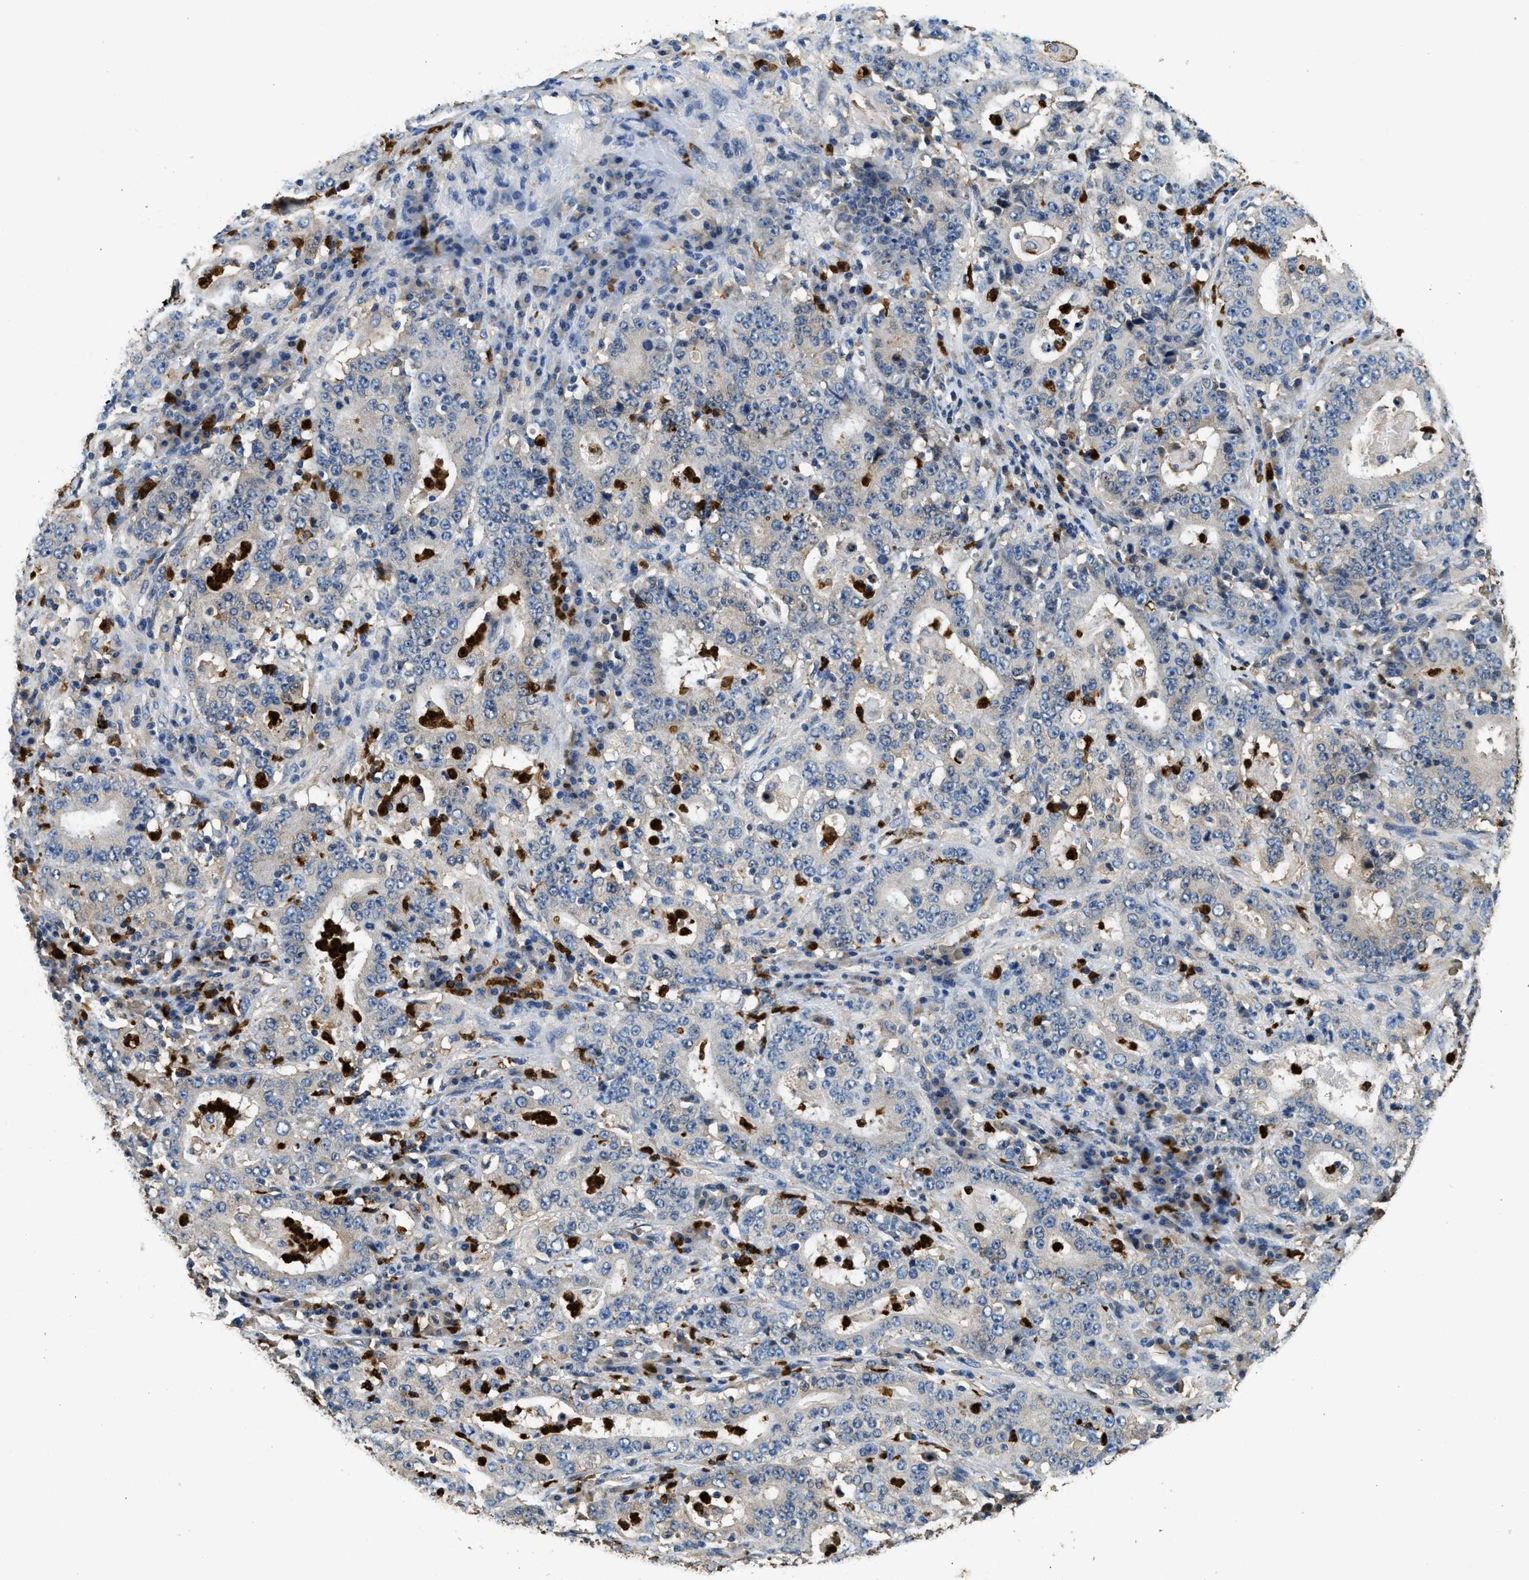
{"staining": {"intensity": "weak", "quantity": "<25%", "location": "cytoplasmic/membranous"}, "tissue": "stomach cancer", "cell_type": "Tumor cells", "image_type": "cancer", "snomed": [{"axis": "morphology", "description": "Normal tissue, NOS"}, {"axis": "morphology", "description": "Adenocarcinoma, NOS"}, {"axis": "topography", "description": "Stomach, upper"}, {"axis": "topography", "description": "Stomach"}], "caption": "High power microscopy photomicrograph of an immunohistochemistry (IHC) histopathology image of stomach adenocarcinoma, revealing no significant staining in tumor cells. Nuclei are stained in blue.", "gene": "ANXA3", "patient": {"sex": "male", "age": 59}}